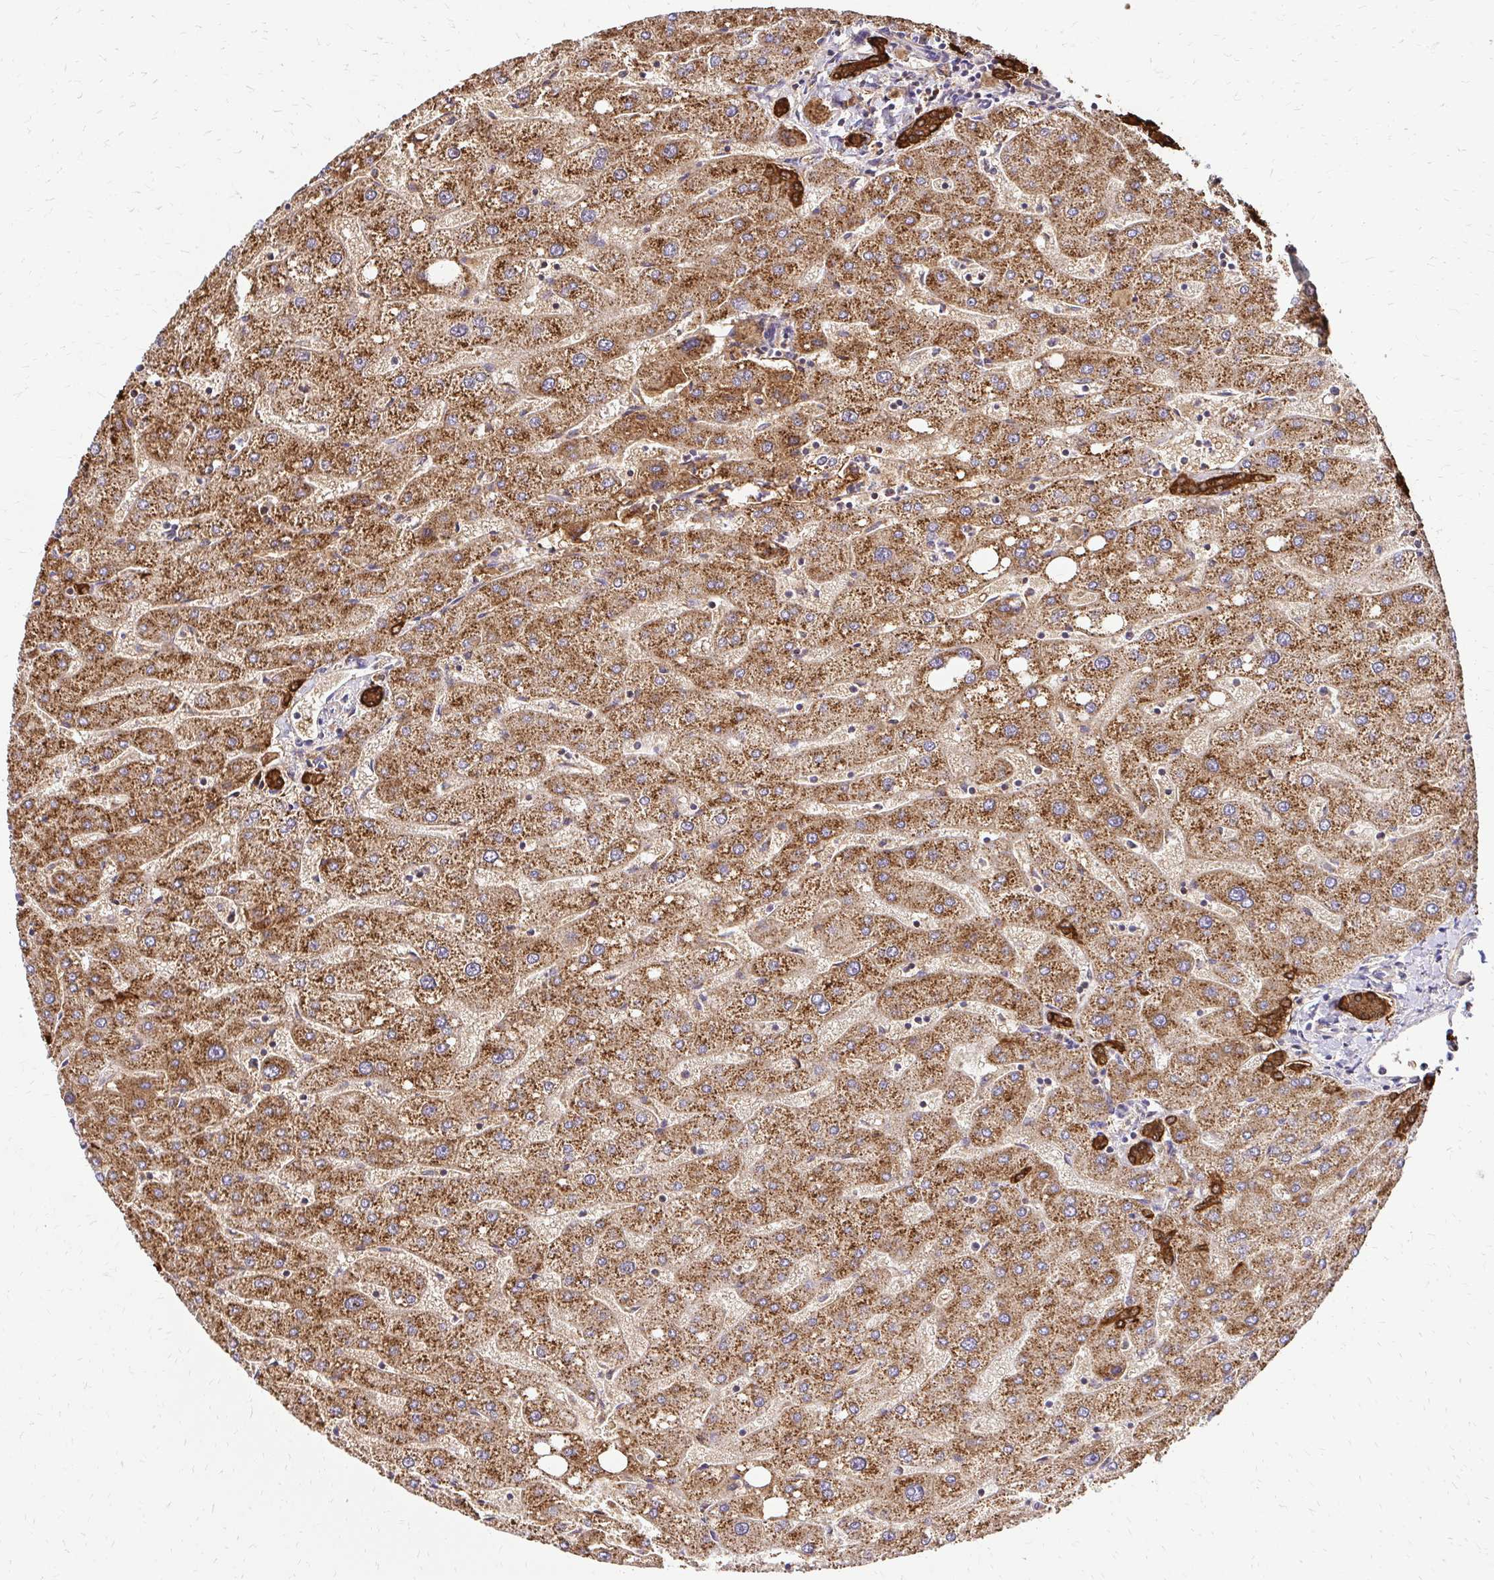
{"staining": {"intensity": "strong", "quantity": ">75%", "location": "cytoplasmic/membranous"}, "tissue": "liver", "cell_type": "Cholangiocytes", "image_type": "normal", "snomed": [{"axis": "morphology", "description": "Normal tissue, NOS"}, {"axis": "topography", "description": "Liver"}], "caption": "Immunohistochemical staining of benign human liver exhibits strong cytoplasmic/membranous protein expression in about >75% of cholangiocytes.", "gene": "MRPL13", "patient": {"sex": "male", "age": 67}}